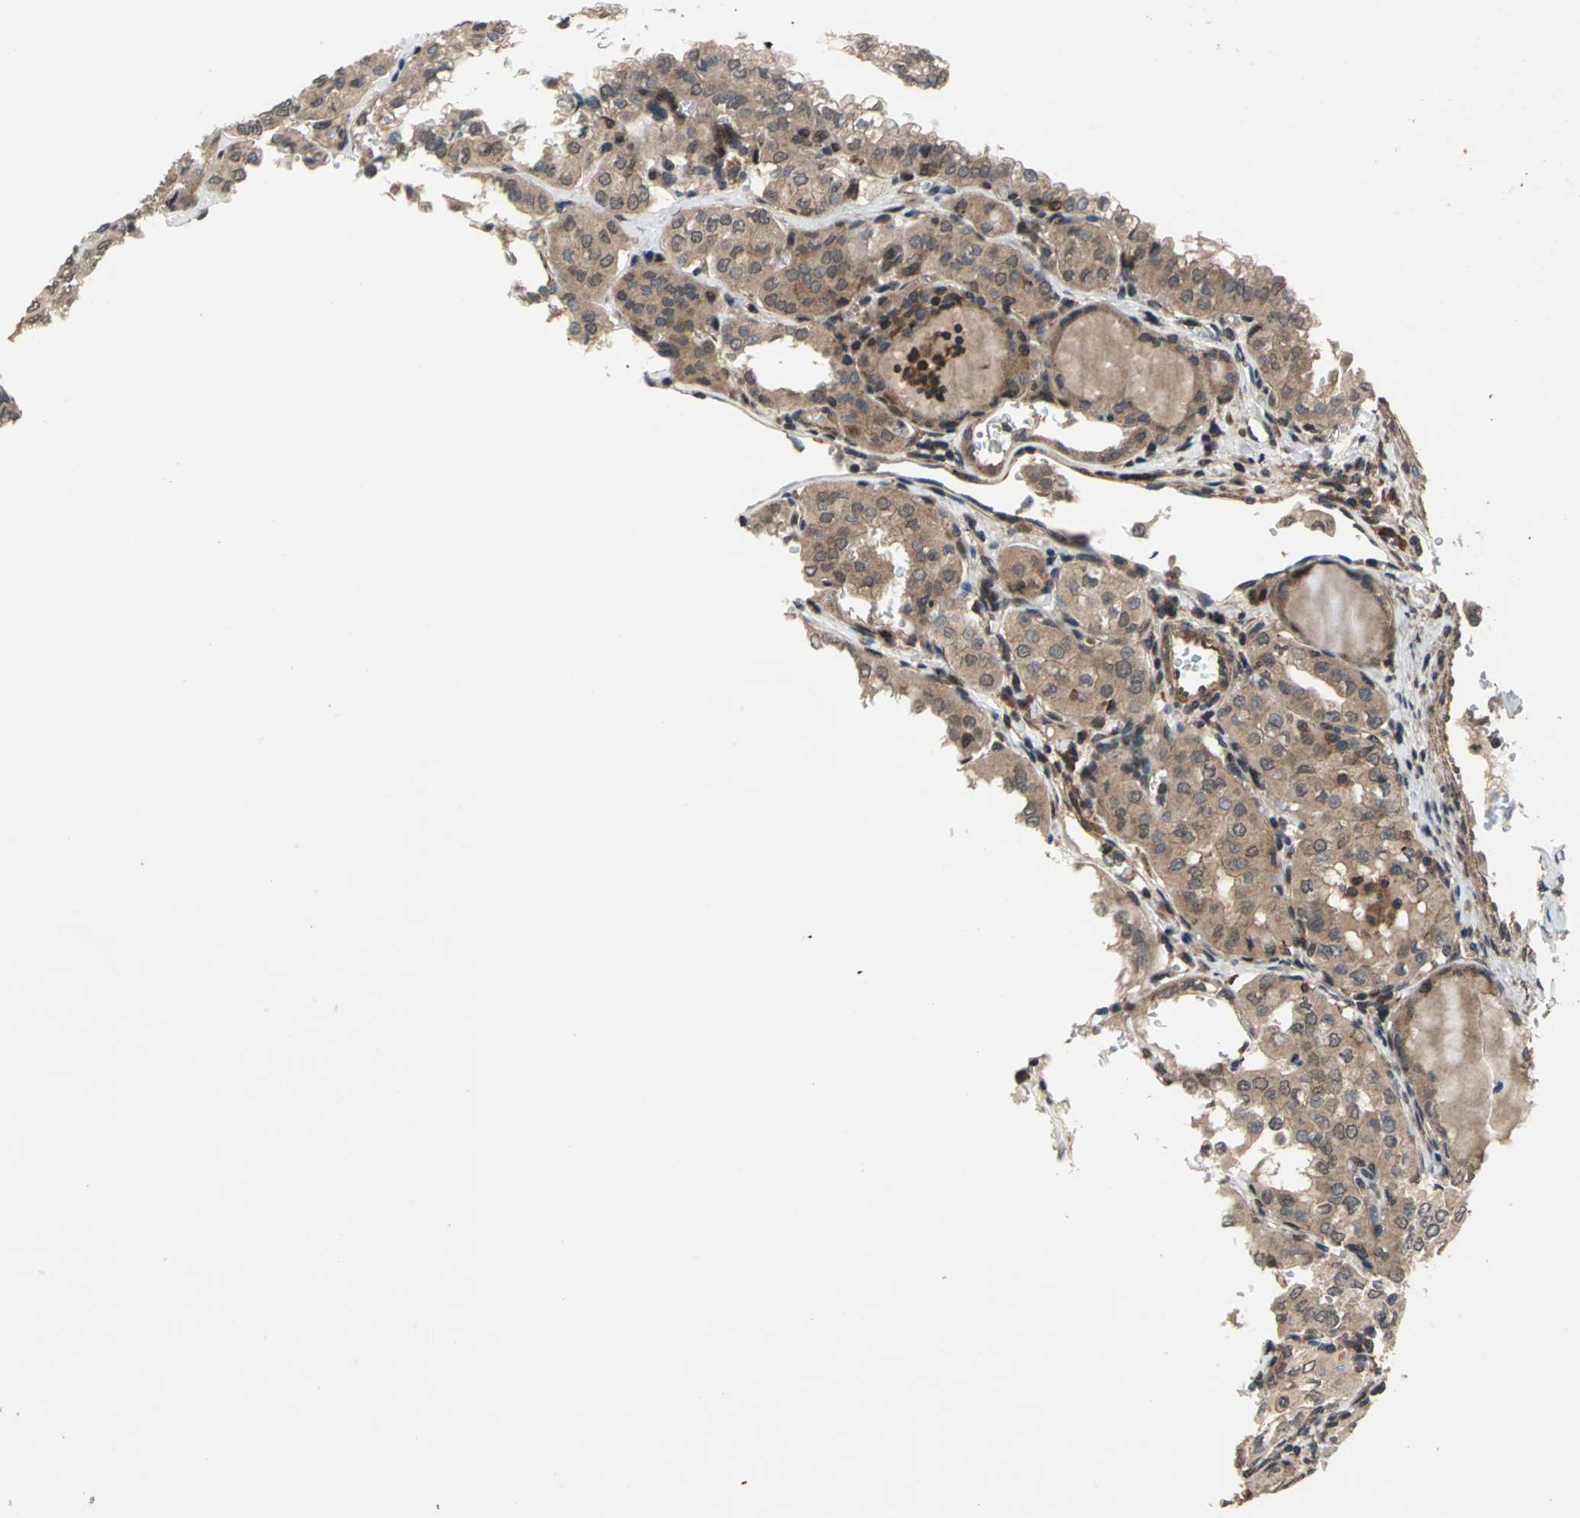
{"staining": {"intensity": "moderate", "quantity": ">75%", "location": "cytoplasmic/membranous"}, "tissue": "thyroid cancer", "cell_type": "Tumor cells", "image_type": "cancer", "snomed": [{"axis": "morphology", "description": "Papillary adenocarcinoma, NOS"}, {"axis": "topography", "description": "Thyroid gland"}], "caption": "Protein expression analysis of human thyroid cancer (papillary adenocarcinoma) reveals moderate cytoplasmic/membranous expression in approximately >75% of tumor cells.", "gene": "EIF2B2", "patient": {"sex": "male", "age": 20}}